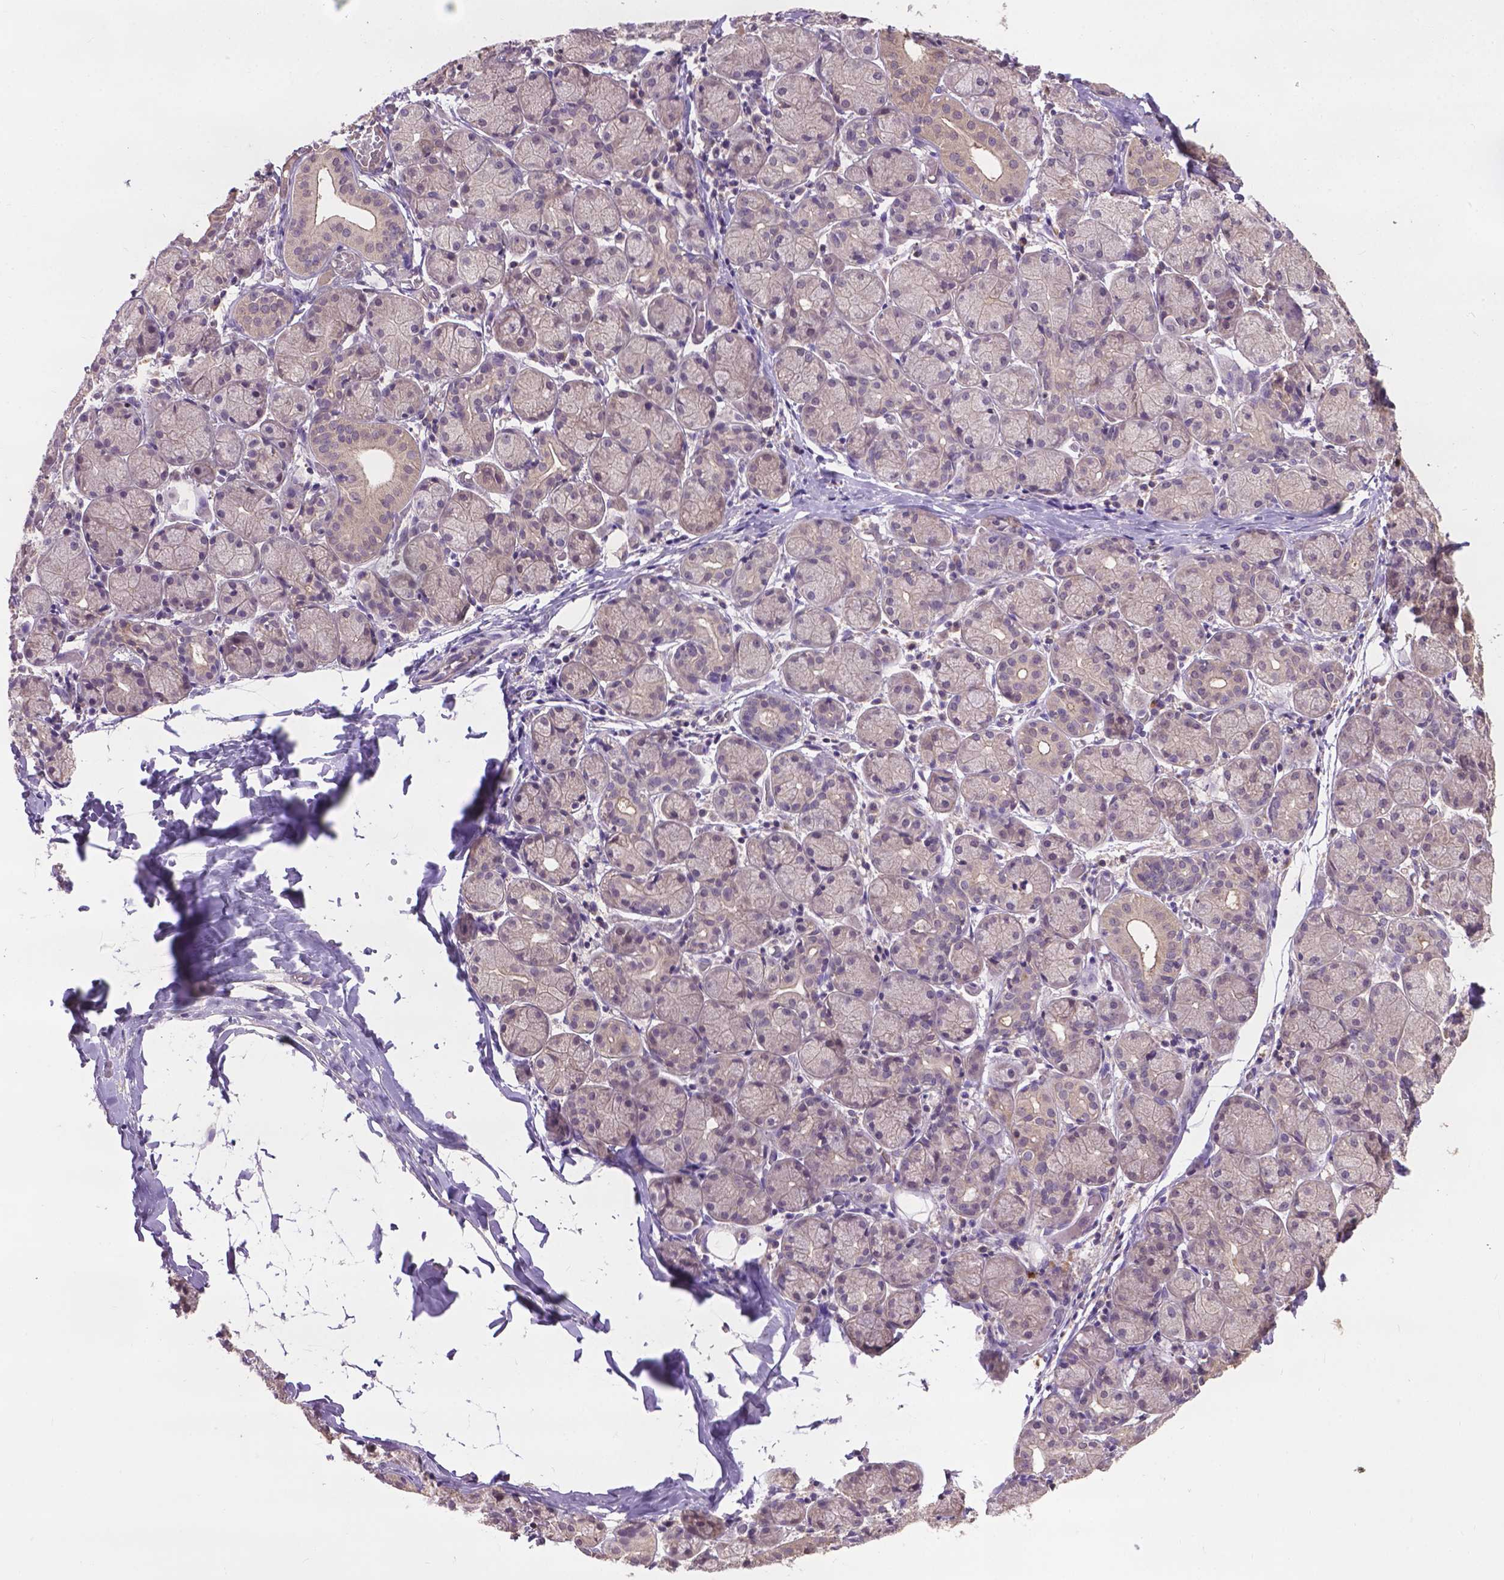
{"staining": {"intensity": "weak", "quantity": "<25%", "location": "cytoplasmic/membranous"}, "tissue": "salivary gland", "cell_type": "Glandular cells", "image_type": "normal", "snomed": [{"axis": "morphology", "description": "Normal tissue, NOS"}, {"axis": "topography", "description": "Salivary gland"}, {"axis": "topography", "description": "Peripheral nerve tissue"}], "caption": "Histopathology image shows no protein staining in glandular cells of normal salivary gland. (Immunohistochemistry, brightfield microscopy, high magnification).", "gene": "ZNF337", "patient": {"sex": "female", "age": 24}}